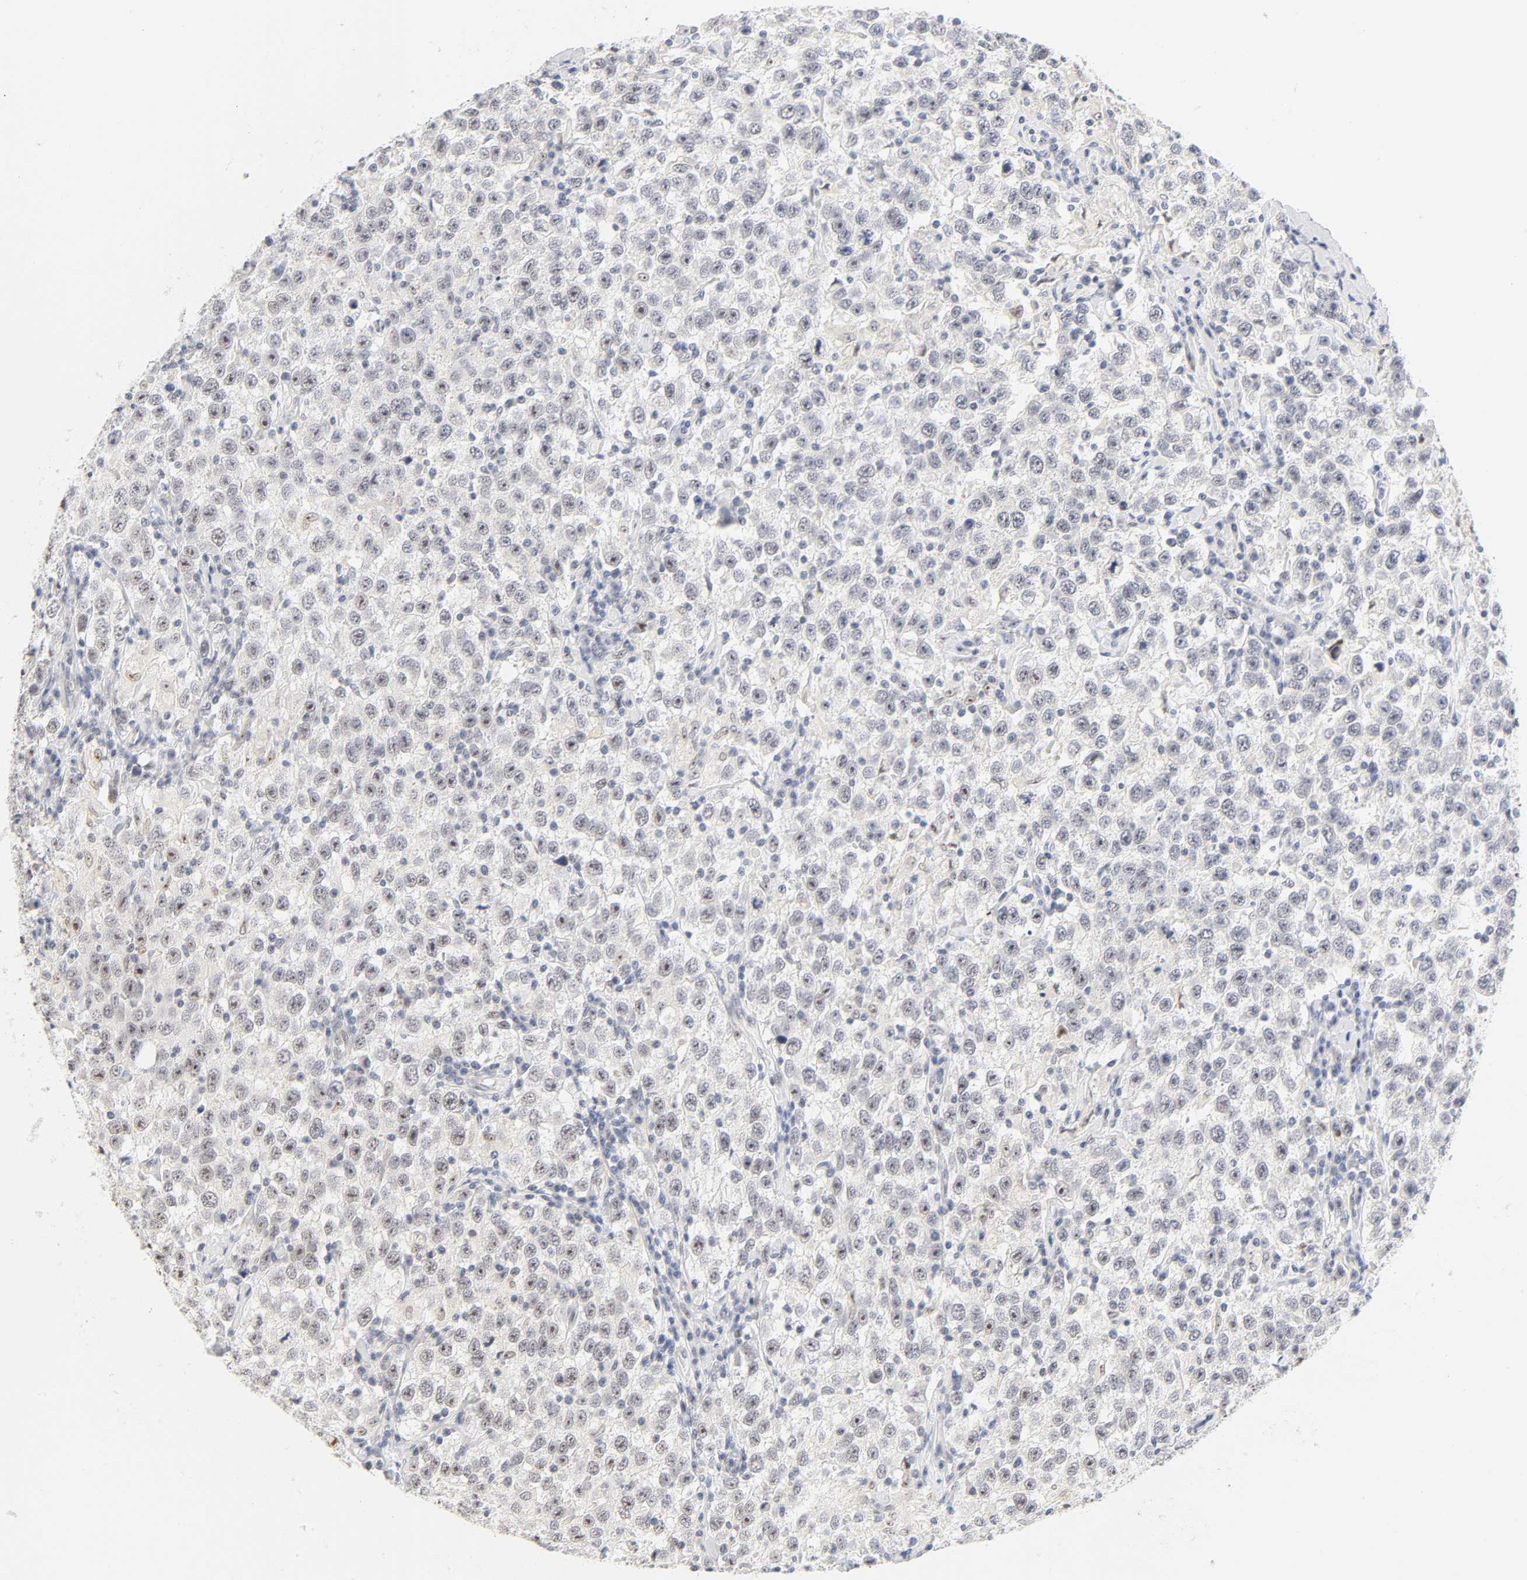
{"staining": {"intensity": "moderate", "quantity": "25%-75%", "location": "nuclear"}, "tissue": "testis cancer", "cell_type": "Tumor cells", "image_type": "cancer", "snomed": [{"axis": "morphology", "description": "Seminoma, NOS"}, {"axis": "topography", "description": "Testis"}], "caption": "About 25%-75% of tumor cells in seminoma (testis) show moderate nuclear protein positivity as visualized by brown immunohistochemical staining.", "gene": "MNAT1", "patient": {"sex": "male", "age": 41}}